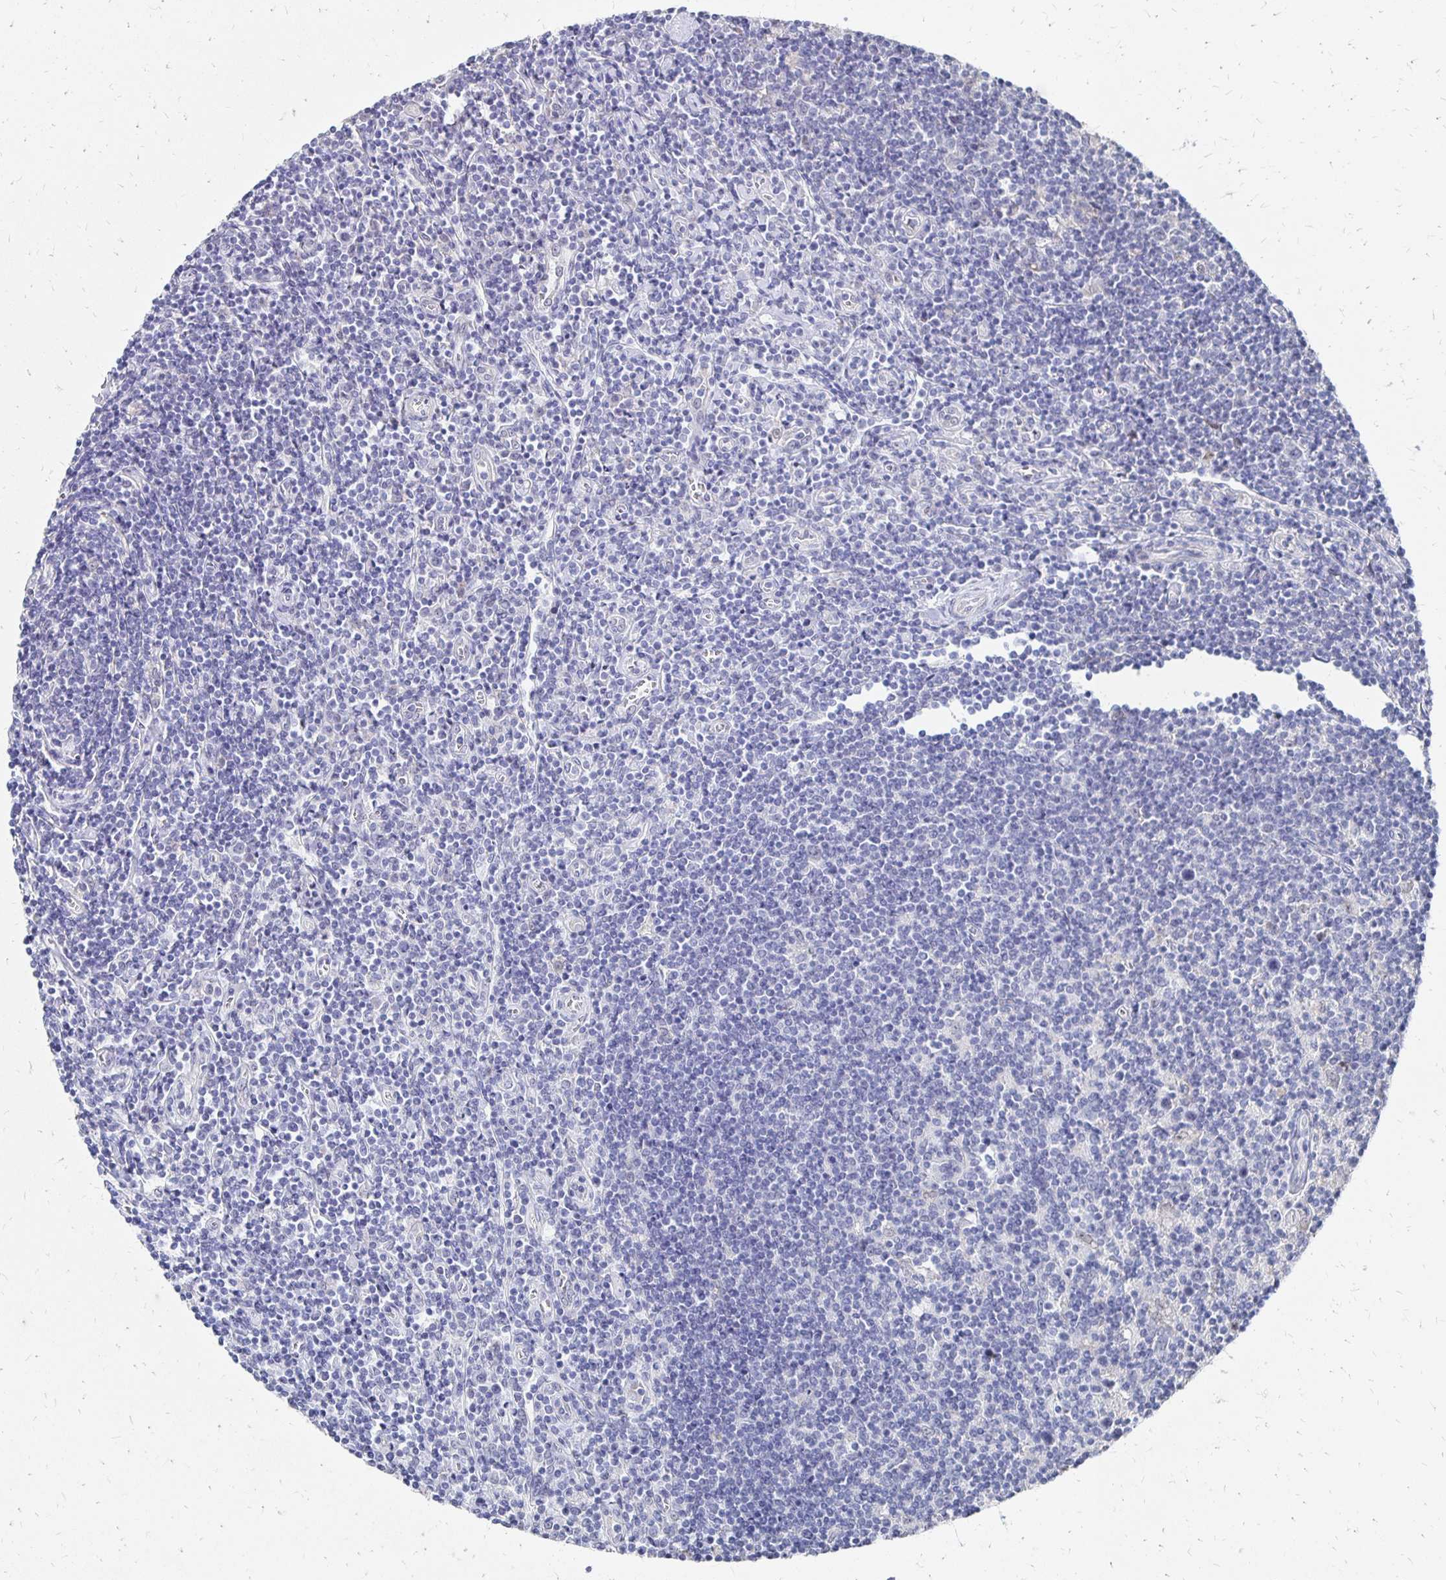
{"staining": {"intensity": "negative", "quantity": "none", "location": "none"}, "tissue": "lymphoma", "cell_type": "Tumor cells", "image_type": "cancer", "snomed": [{"axis": "morphology", "description": "Hodgkin's disease, NOS"}, {"axis": "topography", "description": "Lymph node"}], "caption": "High power microscopy image of an immunohistochemistry micrograph of Hodgkin's disease, revealing no significant positivity in tumor cells. (DAB immunohistochemistry (IHC) visualized using brightfield microscopy, high magnification).", "gene": "ATOSB", "patient": {"sex": "male", "age": 40}}